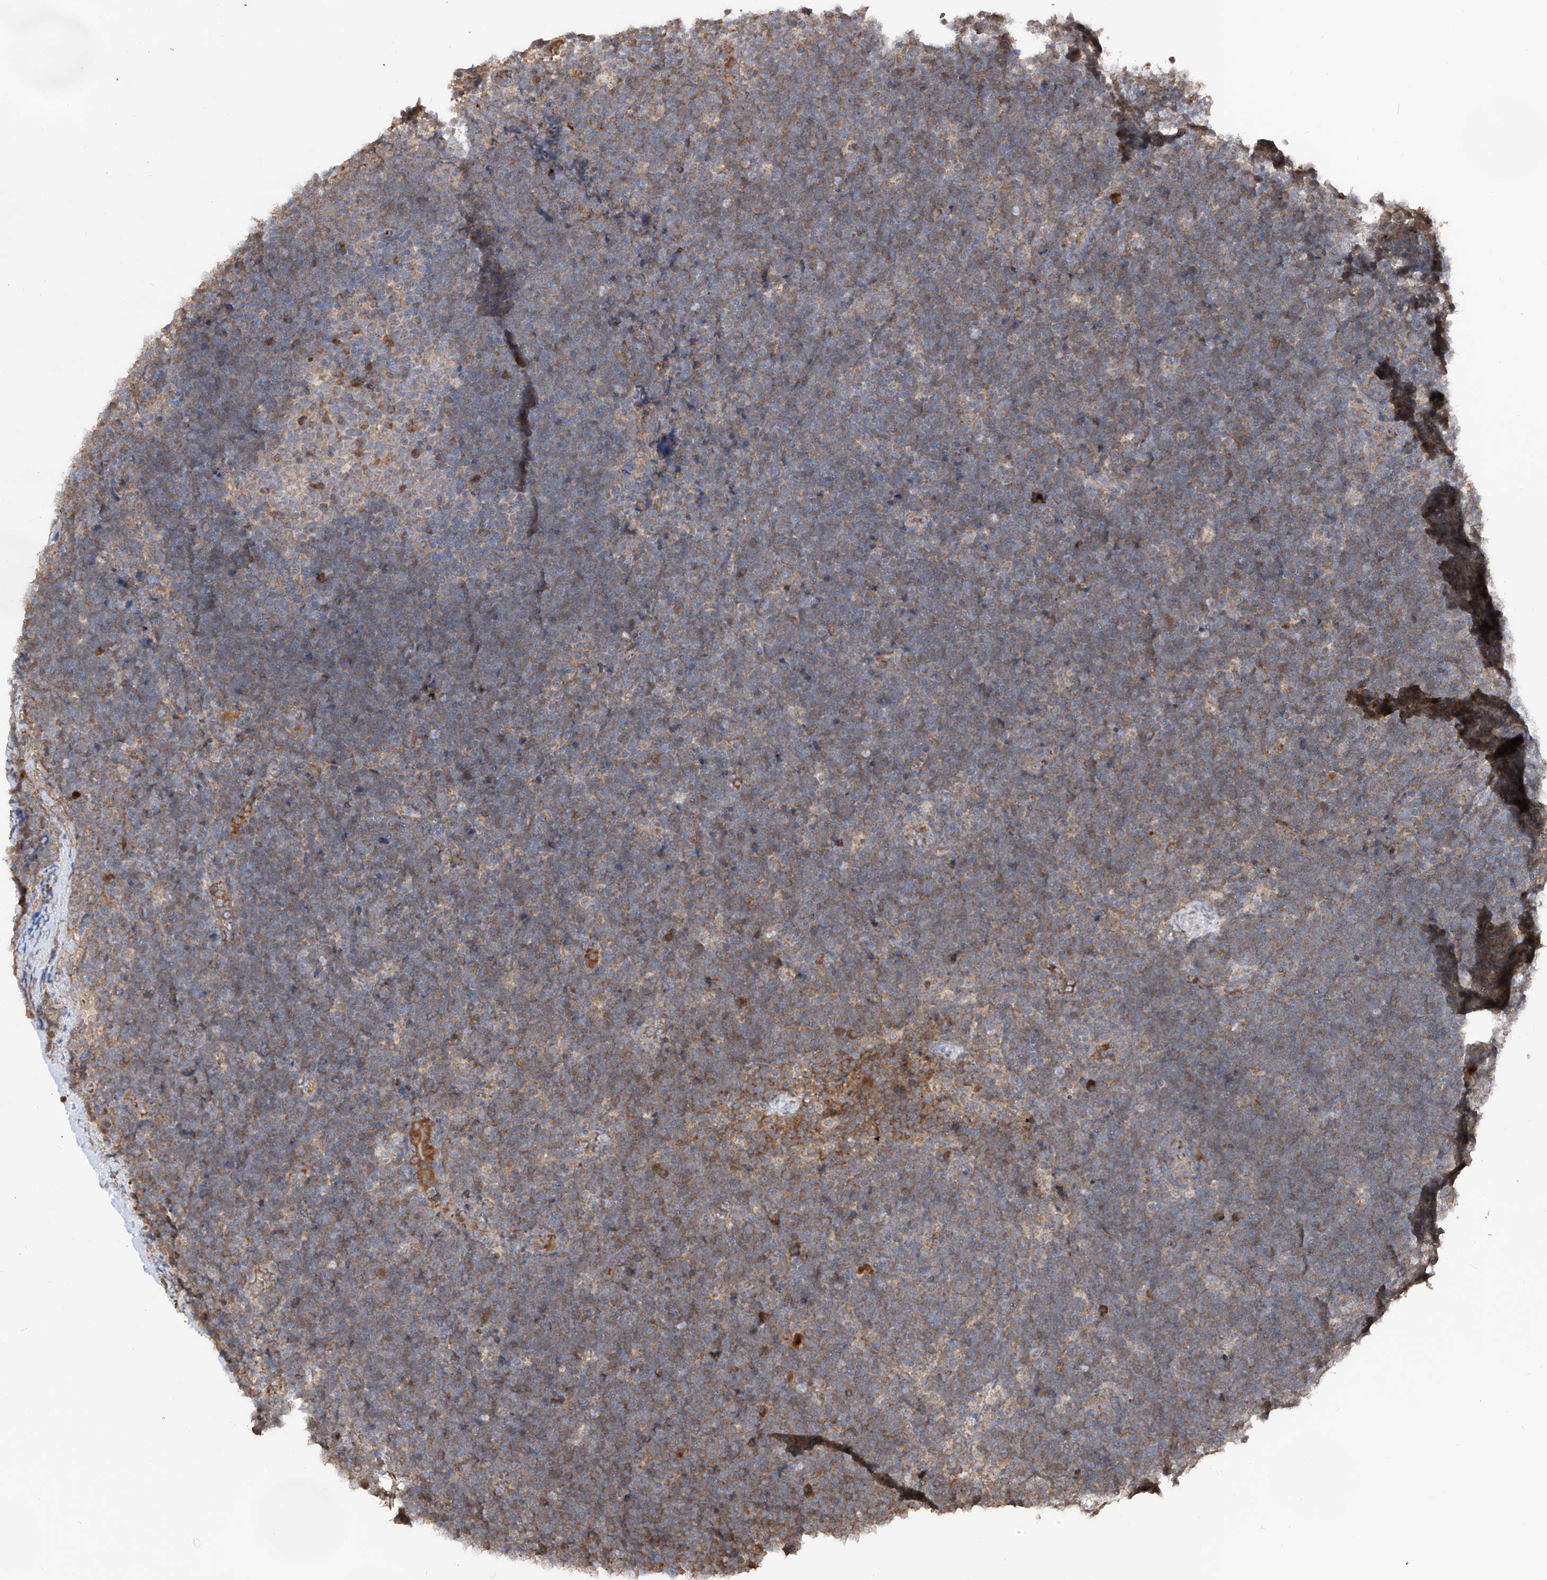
{"staining": {"intensity": "weak", "quantity": ">75%", "location": "cytoplasmic/membranous"}, "tissue": "lymphoma", "cell_type": "Tumor cells", "image_type": "cancer", "snomed": [{"axis": "morphology", "description": "Malignant lymphoma, non-Hodgkin's type, High grade"}, {"axis": "topography", "description": "Lymph node"}], "caption": "Lymphoma stained with immunohistochemistry exhibits weak cytoplasmic/membranous expression in approximately >75% of tumor cells.", "gene": "EDN1", "patient": {"sex": "male", "age": 13}}